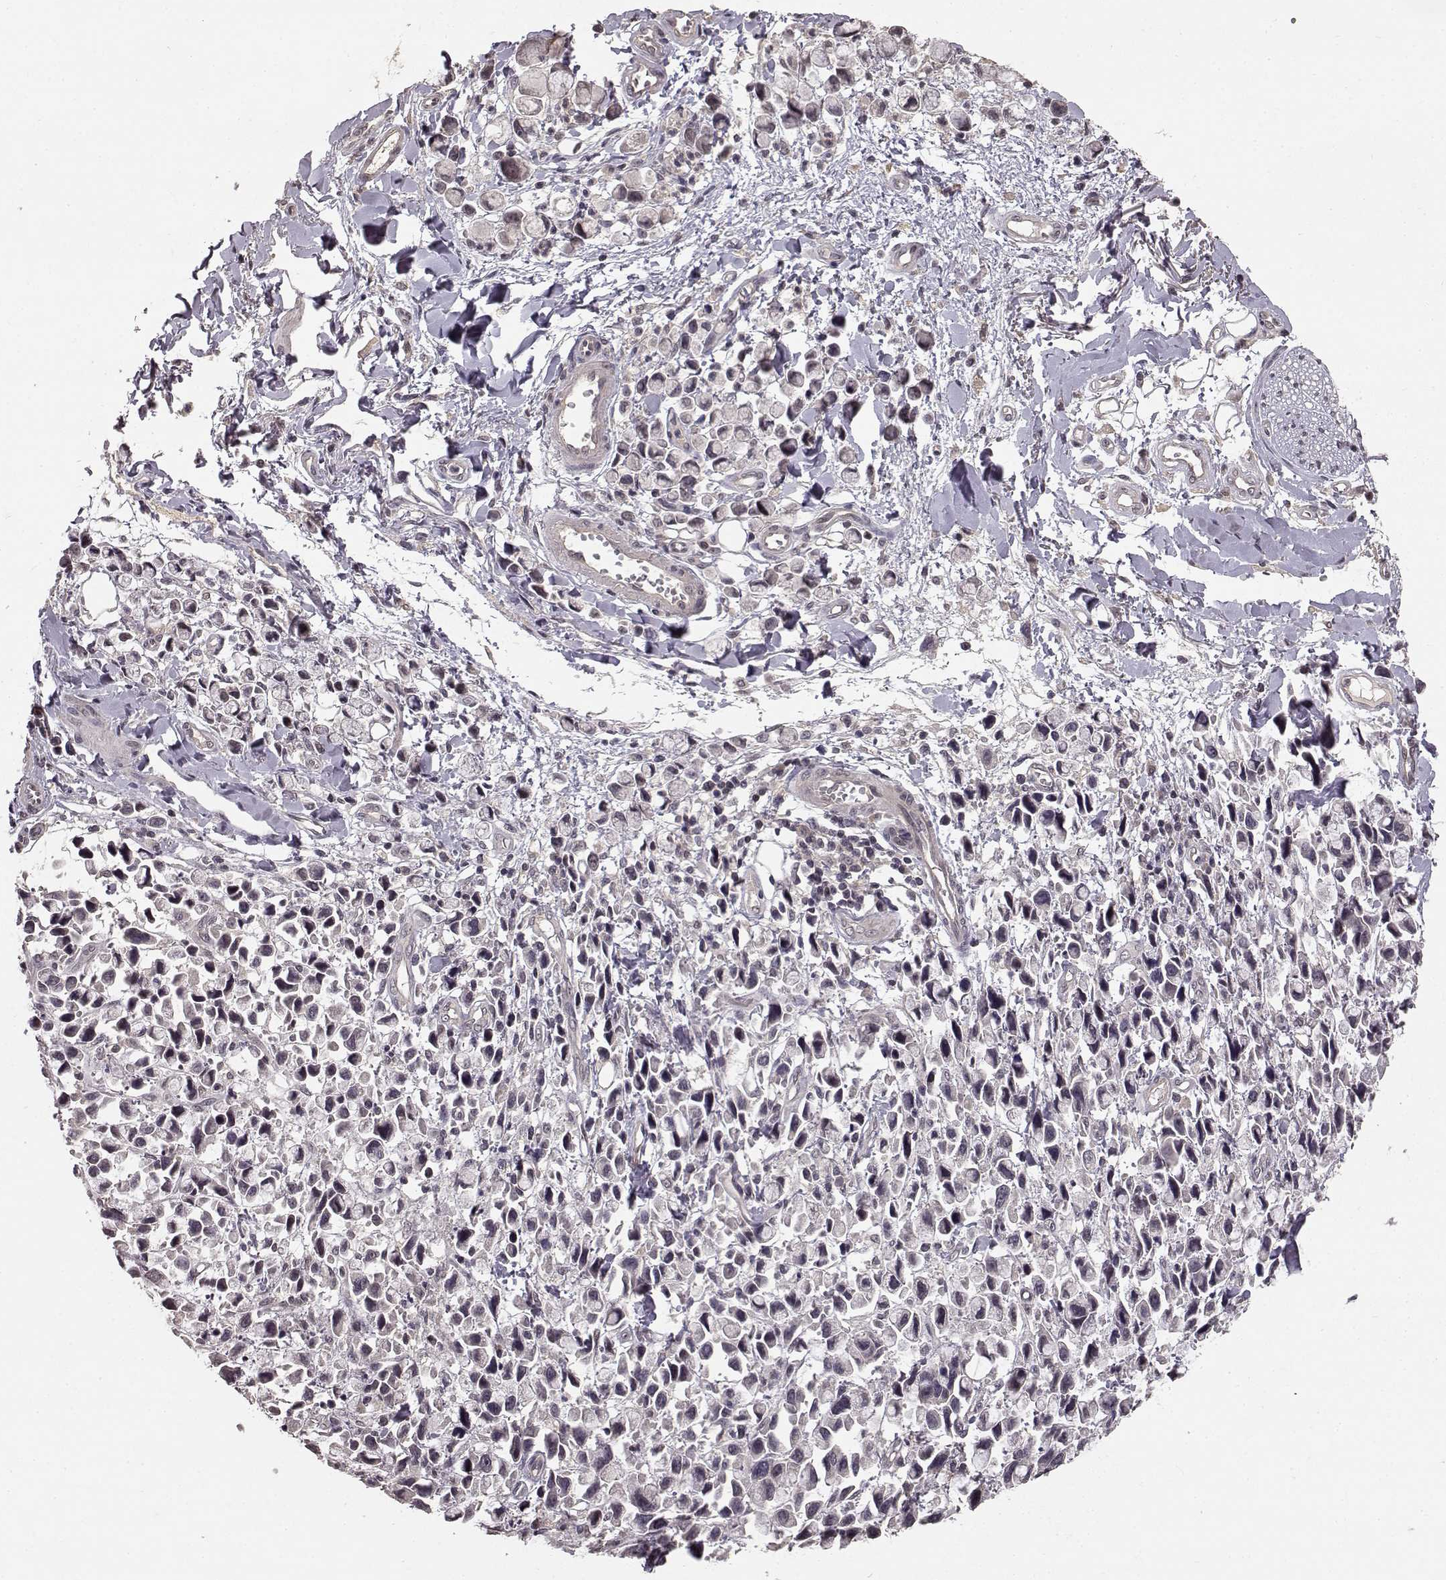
{"staining": {"intensity": "negative", "quantity": "none", "location": "none"}, "tissue": "stomach cancer", "cell_type": "Tumor cells", "image_type": "cancer", "snomed": [{"axis": "morphology", "description": "Adenocarcinoma, NOS"}, {"axis": "topography", "description": "Stomach"}], "caption": "Adenocarcinoma (stomach) was stained to show a protein in brown. There is no significant staining in tumor cells.", "gene": "NTRK2", "patient": {"sex": "female", "age": 81}}